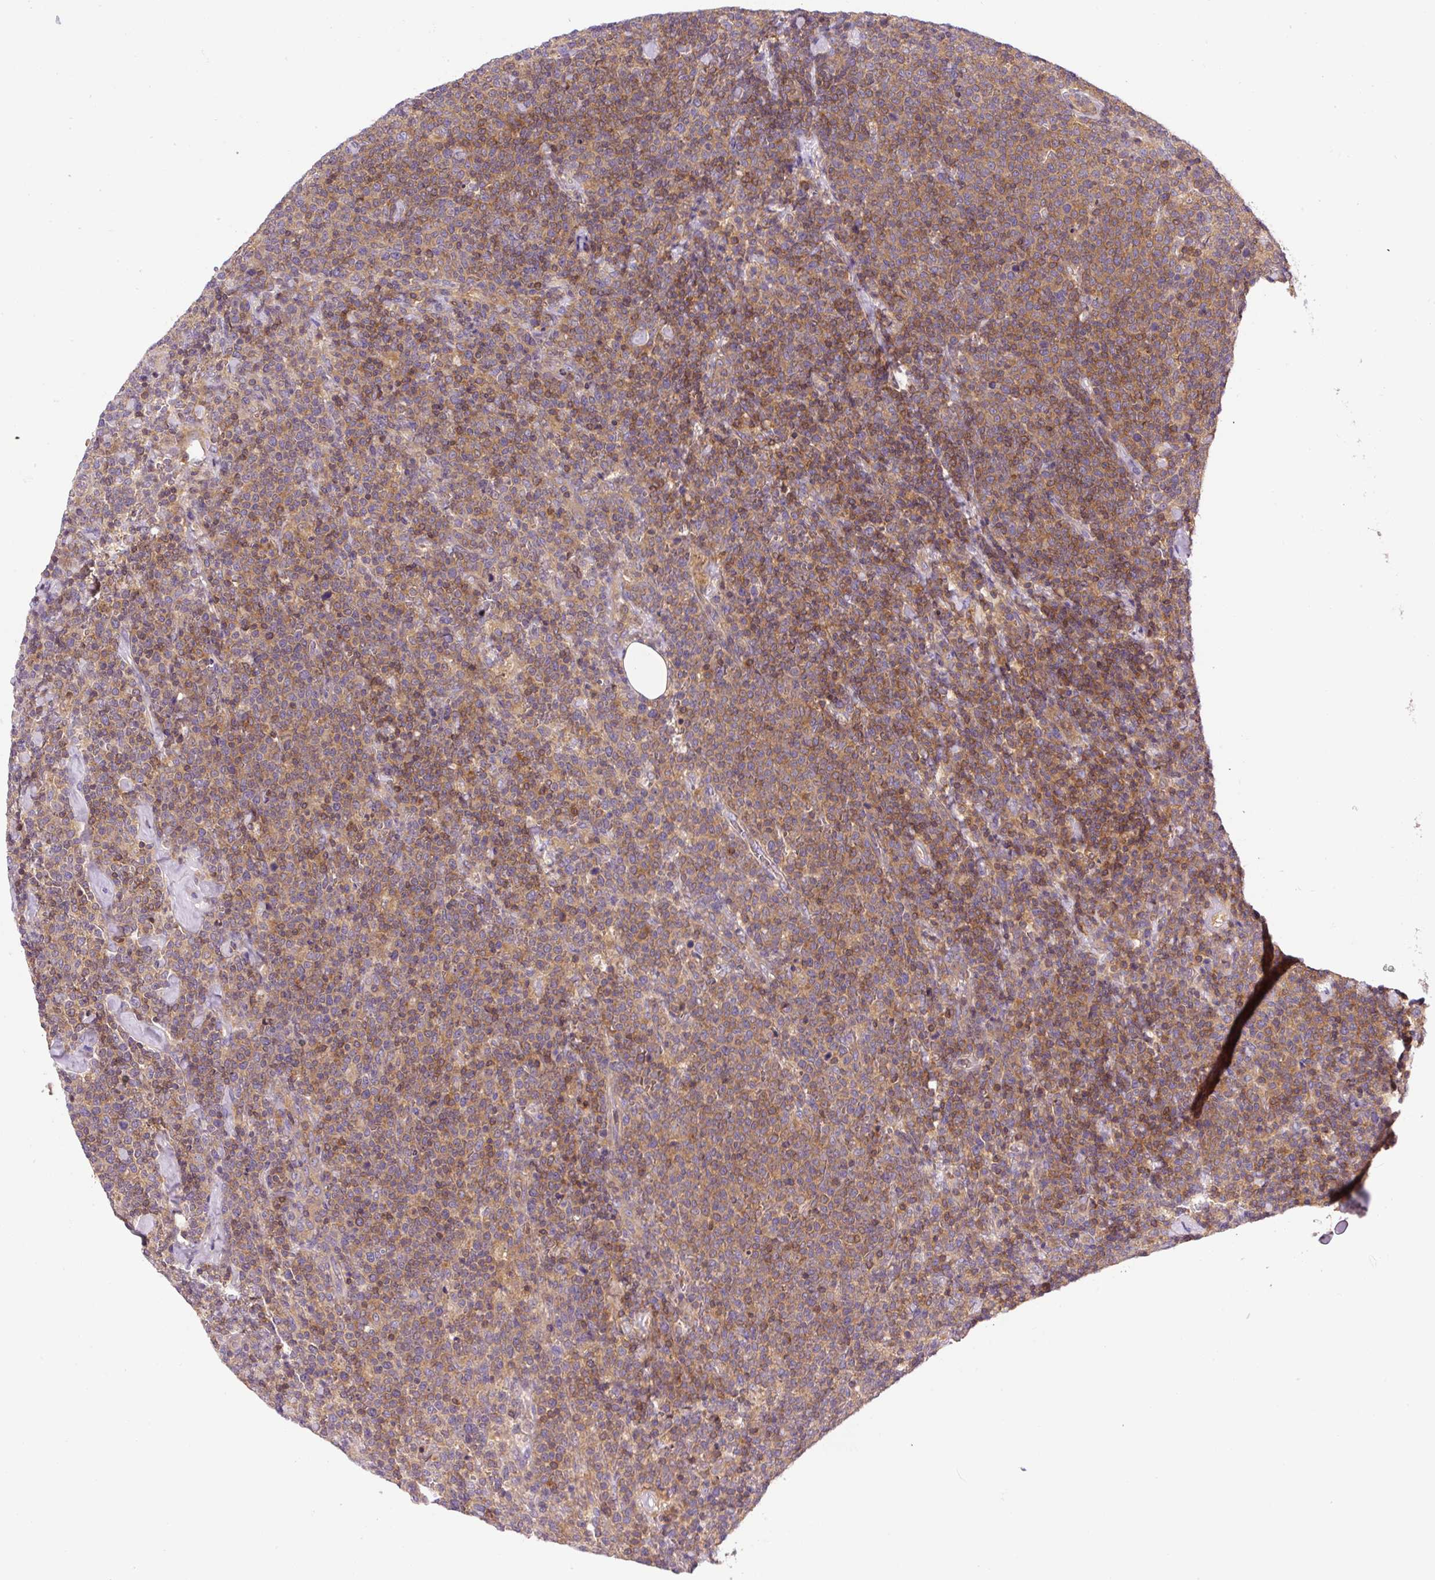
{"staining": {"intensity": "weak", "quantity": ">75%", "location": "cytoplasmic/membranous"}, "tissue": "lymphoma", "cell_type": "Tumor cells", "image_type": "cancer", "snomed": [{"axis": "morphology", "description": "Malignant lymphoma, non-Hodgkin's type, High grade"}, {"axis": "topography", "description": "Lymph node"}], "caption": "Immunohistochemical staining of human high-grade malignant lymphoma, non-Hodgkin's type exhibits low levels of weak cytoplasmic/membranous expression in about >75% of tumor cells.", "gene": "CCDC28A", "patient": {"sex": "male", "age": 61}}